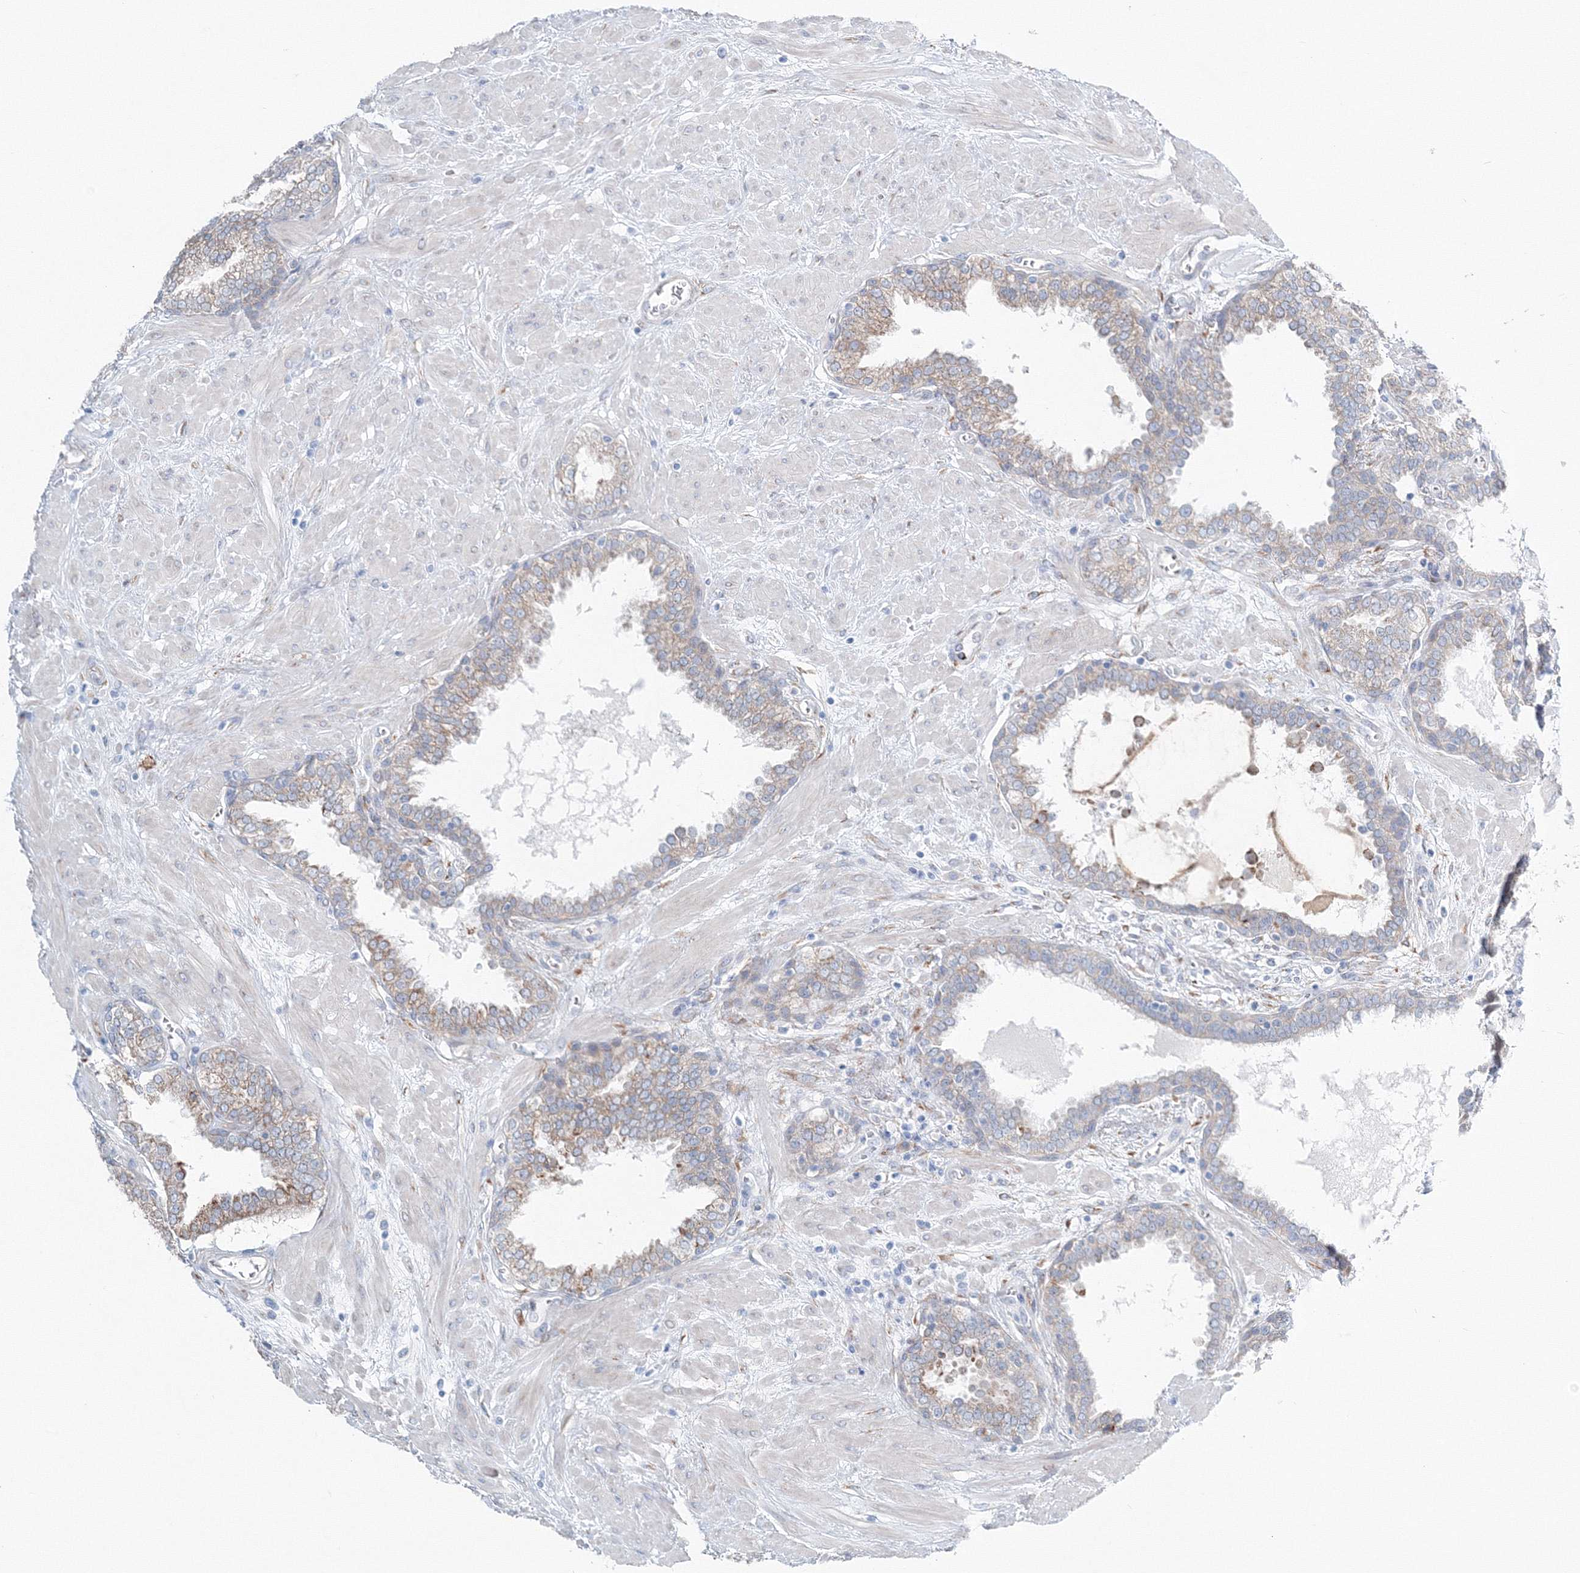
{"staining": {"intensity": "weak", "quantity": "25%-75%", "location": "cytoplasmic/membranous"}, "tissue": "prostate", "cell_type": "Glandular cells", "image_type": "normal", "snomed": [{"axis": "morphology", "description": "Normal tissue, NOS"}, {"axis": "topography", "description": "Prostate"}], "caption": "Immunohistochemical staining of unremarkable human prostate displays weak cytoplasmic/membranous protein expression in approximately 25%-75% of glandular cells. (DAB (3,3'-diaminobenzidine) IHC with brightfield microscopy, high magnification).", "gene": "ENSG00000285283", "patient": {"sex": "male", "age": 51}}